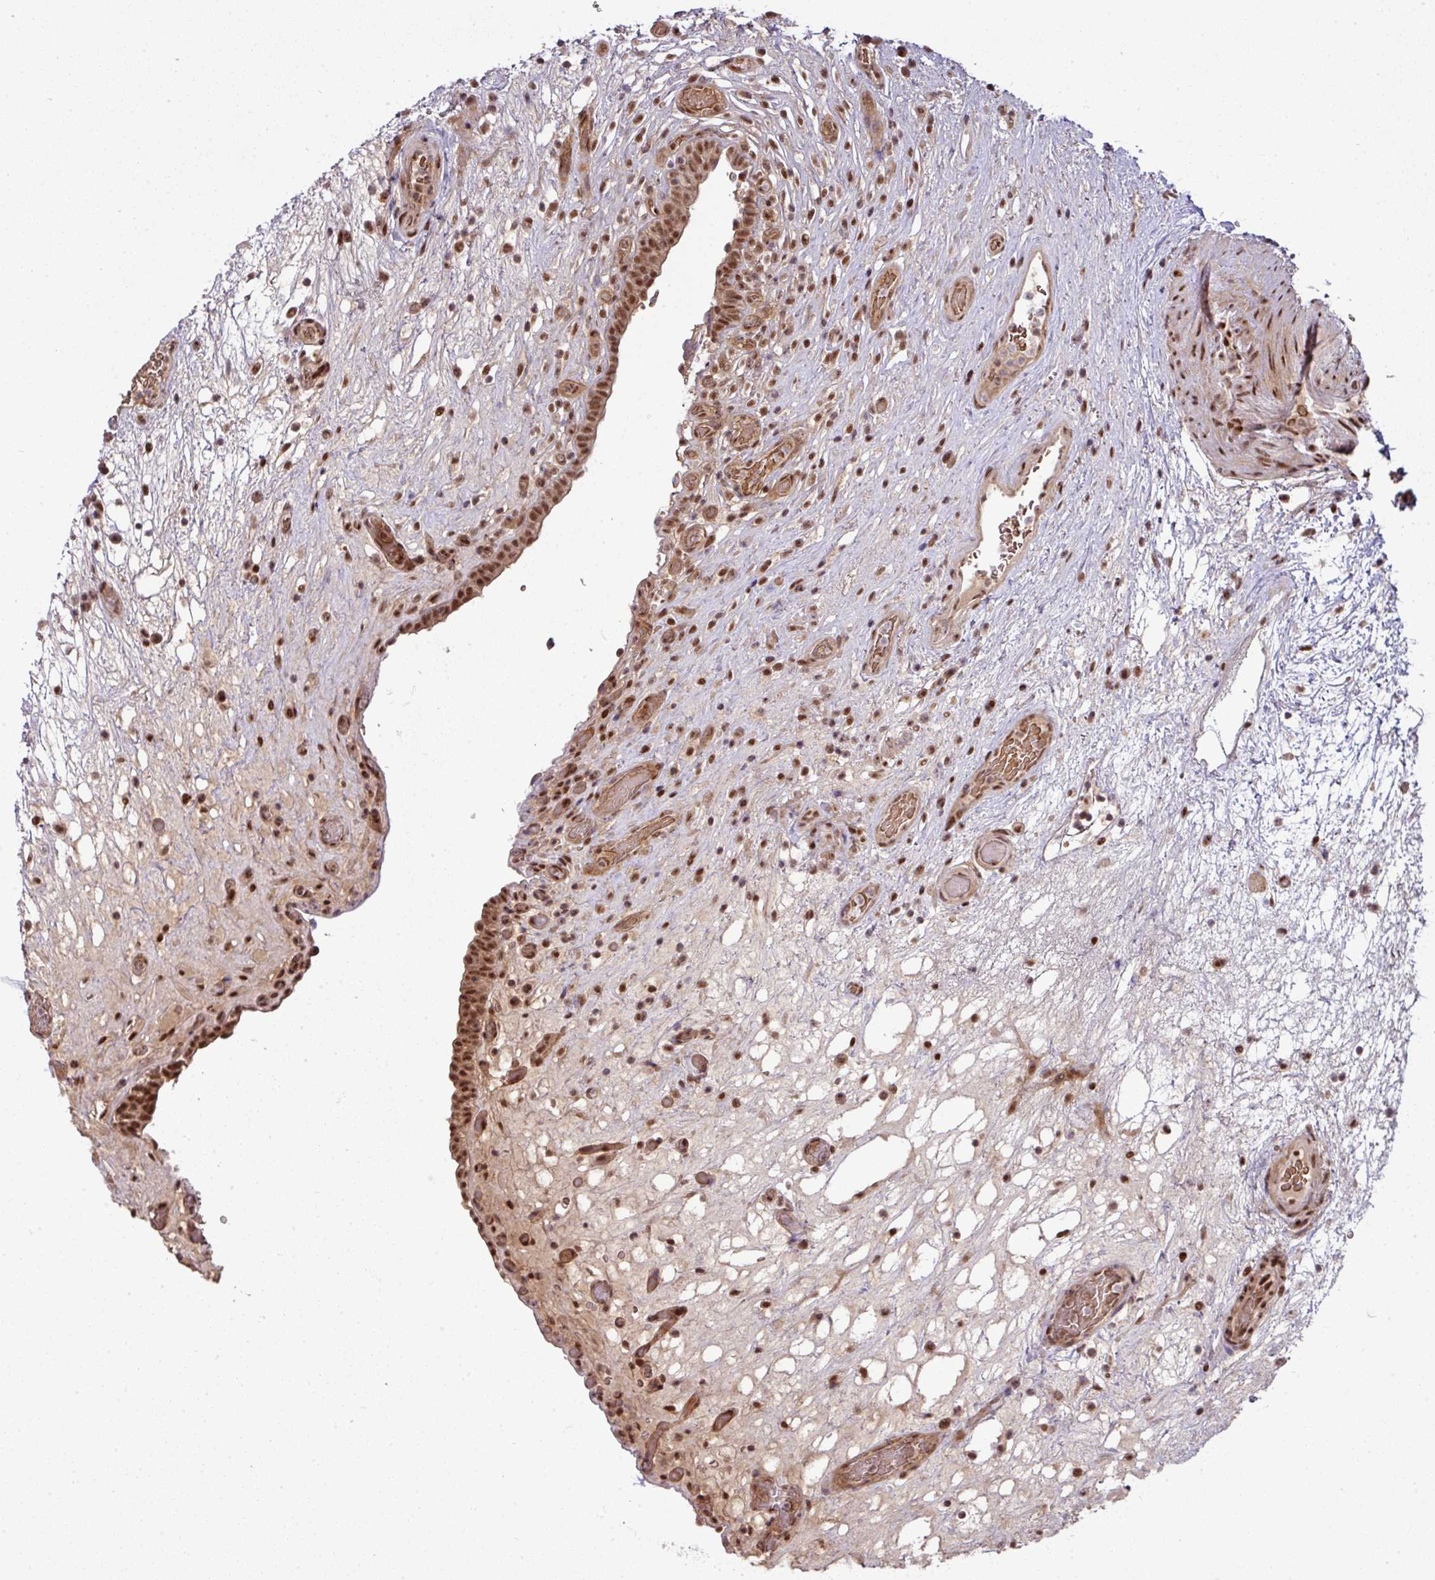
{"staining": {"intensity": "strong", "quantity": ">75%", "location": "nuclear"}, "tissue": "urinary bladder", "cell_type": "Urothelial cells", "image_type": "normal", "snomed": [{"axis": "morphology", "description": "Normal tissue, NOS"}, {"axis": "topography", "description": "Urinary bladder"}], "caption": "Immunohistochemical staining of unremarkable human urinary bladder shows high levels of strong nuclear staining in about >75% of urothelial cells. (DAB (3,3'-diaminobenzidine) IHC with brightfield microscopy, high magnification).", "gene": "CIC", "patient": {"sex": "male", "age": 71}}